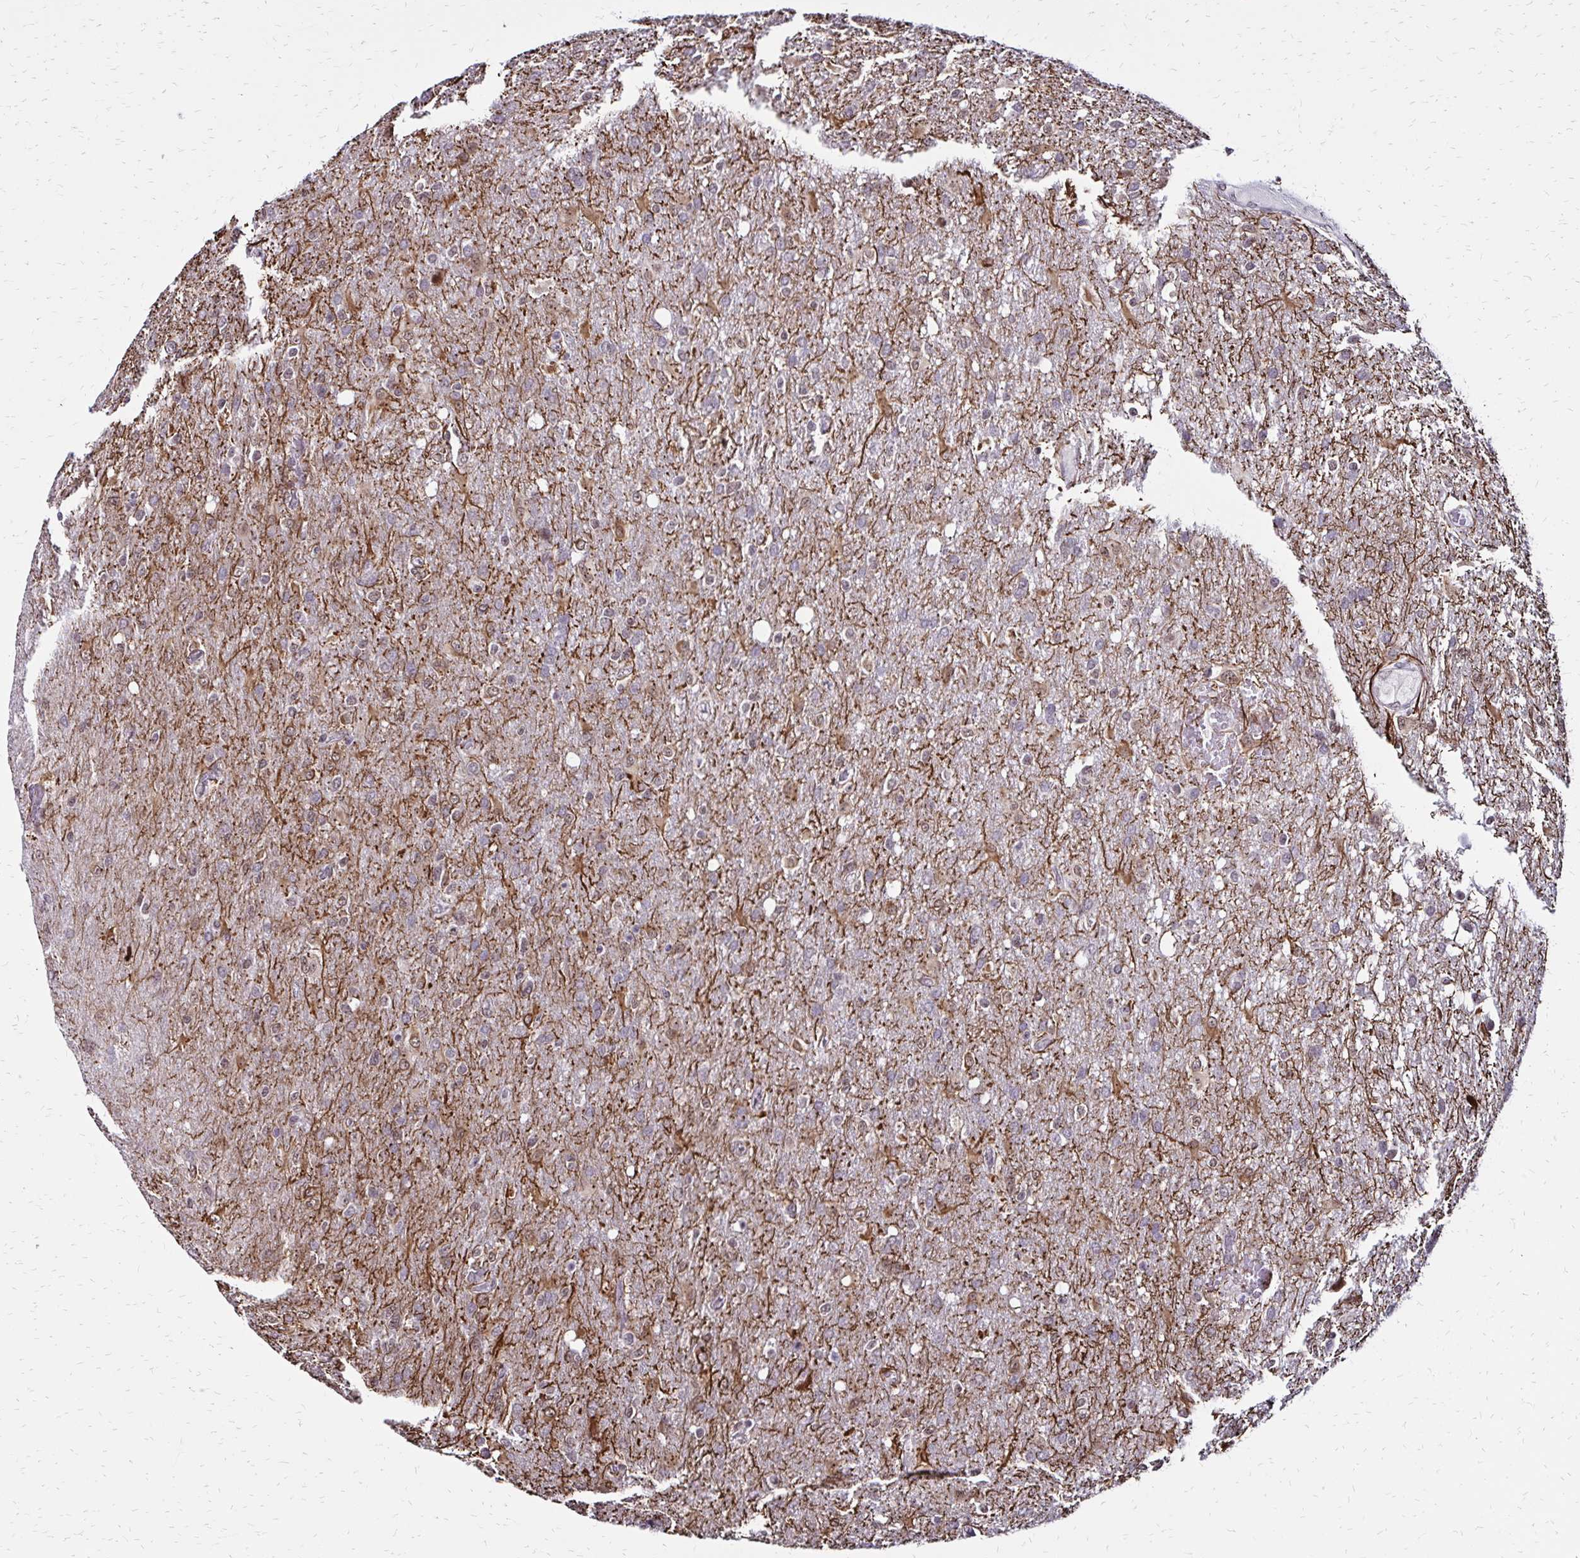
{"staining": {"intensity": "negative", "quantity": "none", "location": "none"}, "tissue": "glioma", "cell_type": "Tumor cells", "image_type": "cancer", "snomed": [{"axis": "morphology", "description": "Glioma, malignant, High grade"}, {"axis": "topography", "description": "Brain"}], "caption": "High-grade glioma (malignant) stained for a protein using IHC shows no expression tumor cells.", "gene": "TOB1", "patient": {"sex": "male", "age": 53}}